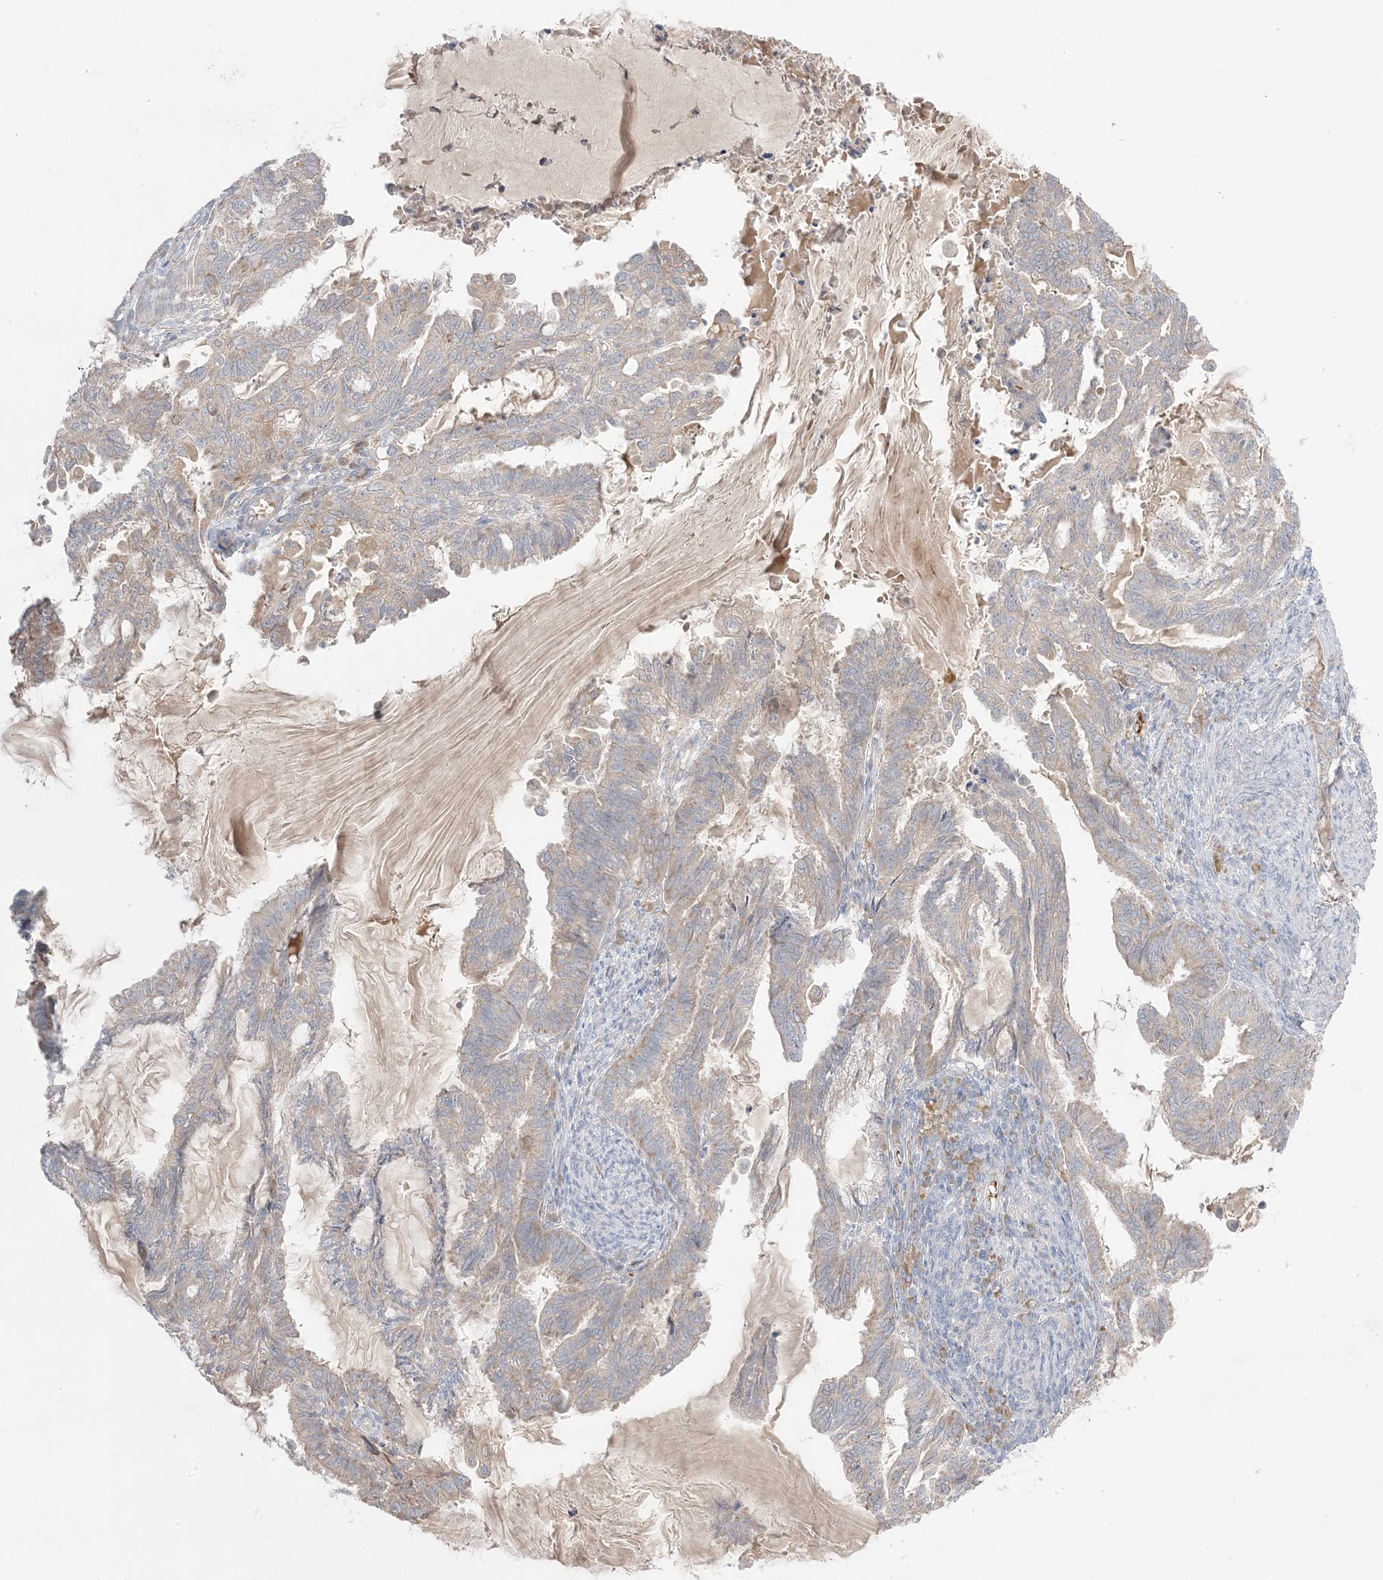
{"staining": {"intensity": "weak", "quantity": "25%-75%", "location": "cytoplasmic/membranous"}, "tissue": "endometrial cancer", "cell_type": "Tumor cells", "image_type": "cancer", "snomed": [{"axis": "morphology", "description": "Adenocarcinoma, NOS"}, {"axis": "topography", "description": "Endometrium"}], "caption": "A brown stain highlights weak cytoplasmic/membranous positivity of a protein in human endometrial cancer (adenocarcinoma) tumor cells.", "gene": "MMGT1", "patient": {"sex": "female", "age": 86}}